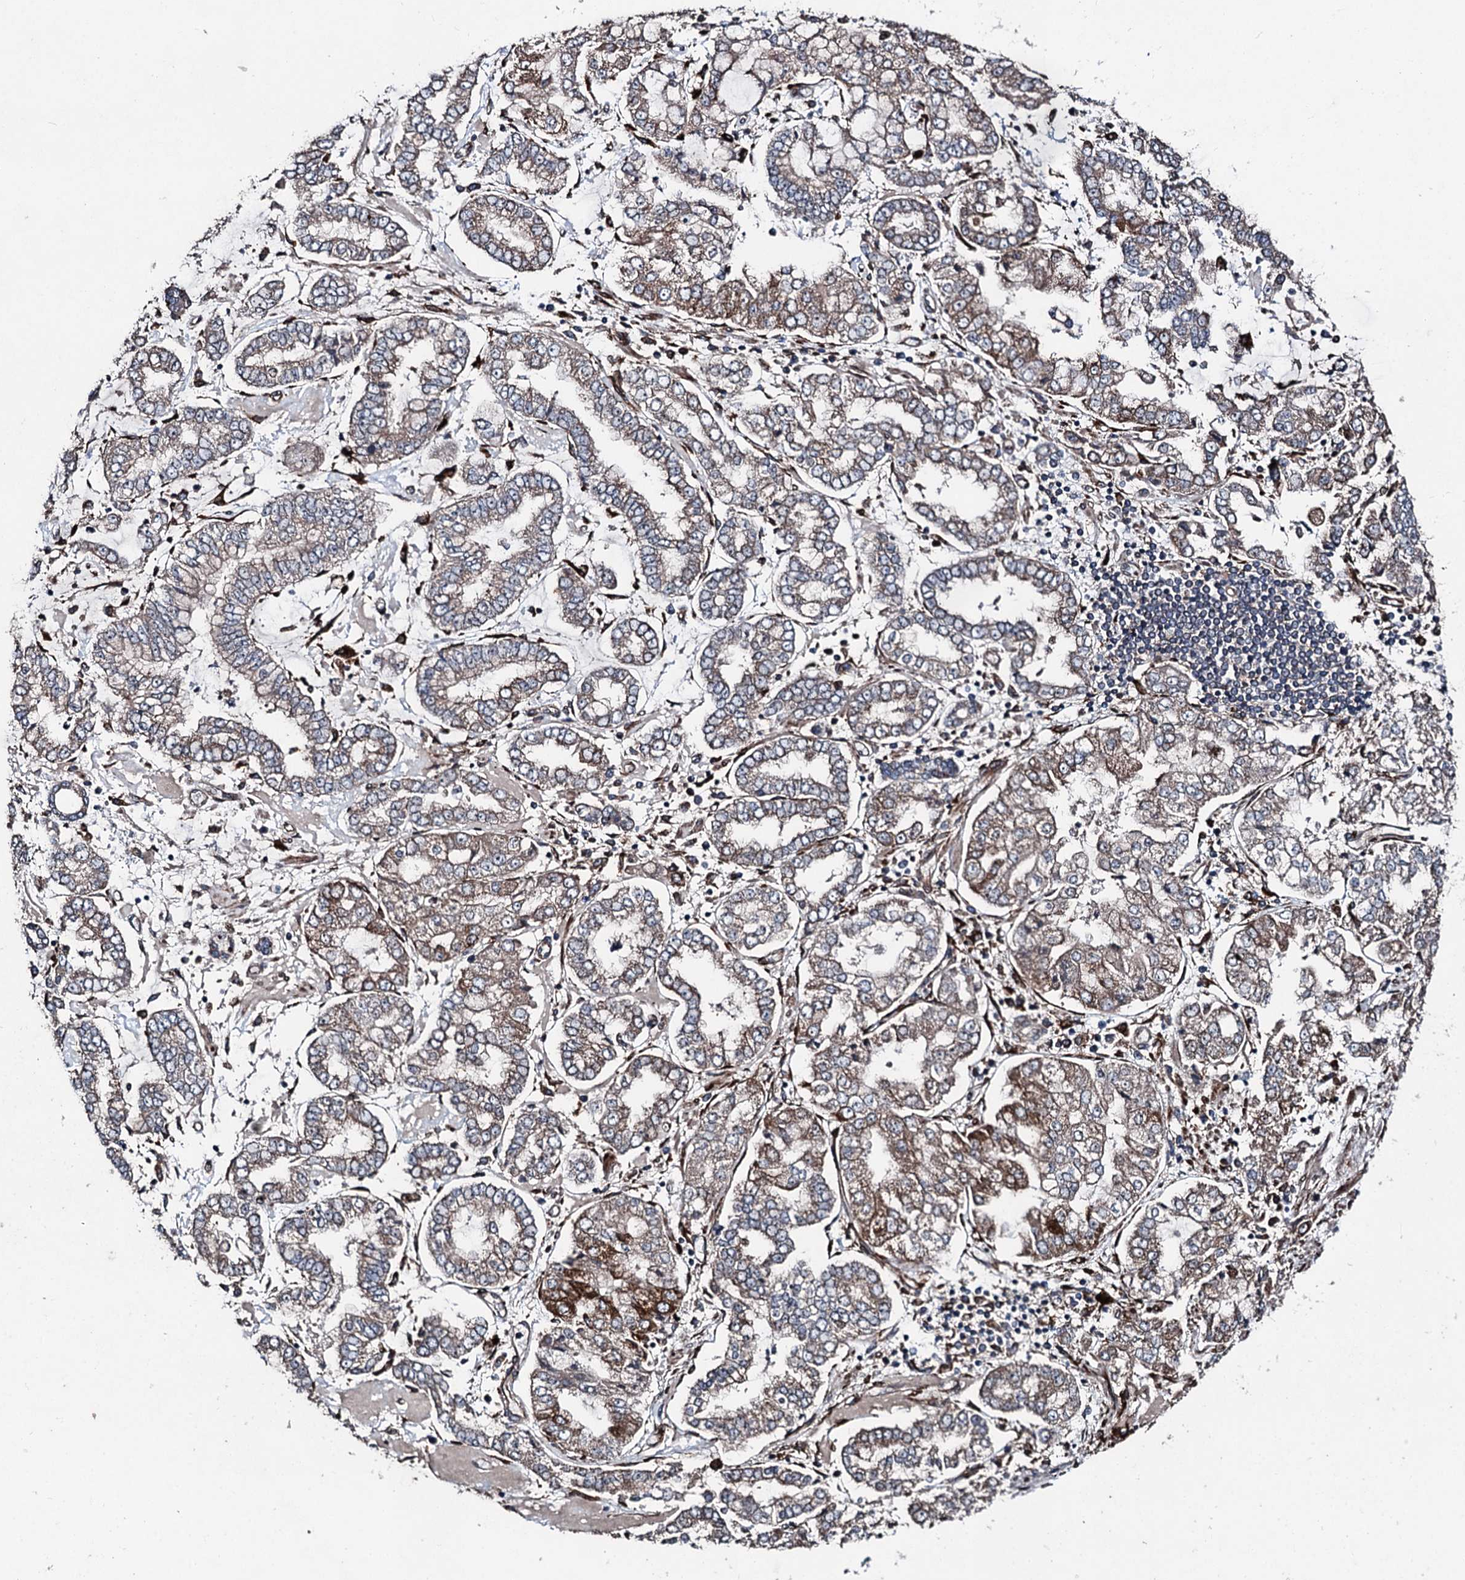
{"staining": {"intensity": "moderate", "quantity": "25%-75%", "location": "cytoplasmic/membranous"}, "tissue": "stomach cancer", "cell_type": "Tumor cells", "image_type": "cancer", "snomed": [{"axis": "morphology", "description": "Adenocarcinoma, NOS"}, {"axis": "topography", "description": "Stomach"}], "caption": "Immunohistochemical staining of stomach cancer (adenocarcinoma) demonstrates medium levels of moderate cytoplasmic/membranous positivity in approximately 25%-75% of tumor cells.", "gene": "DDIAS", "patient": {"sex": "male", "age": 76}}